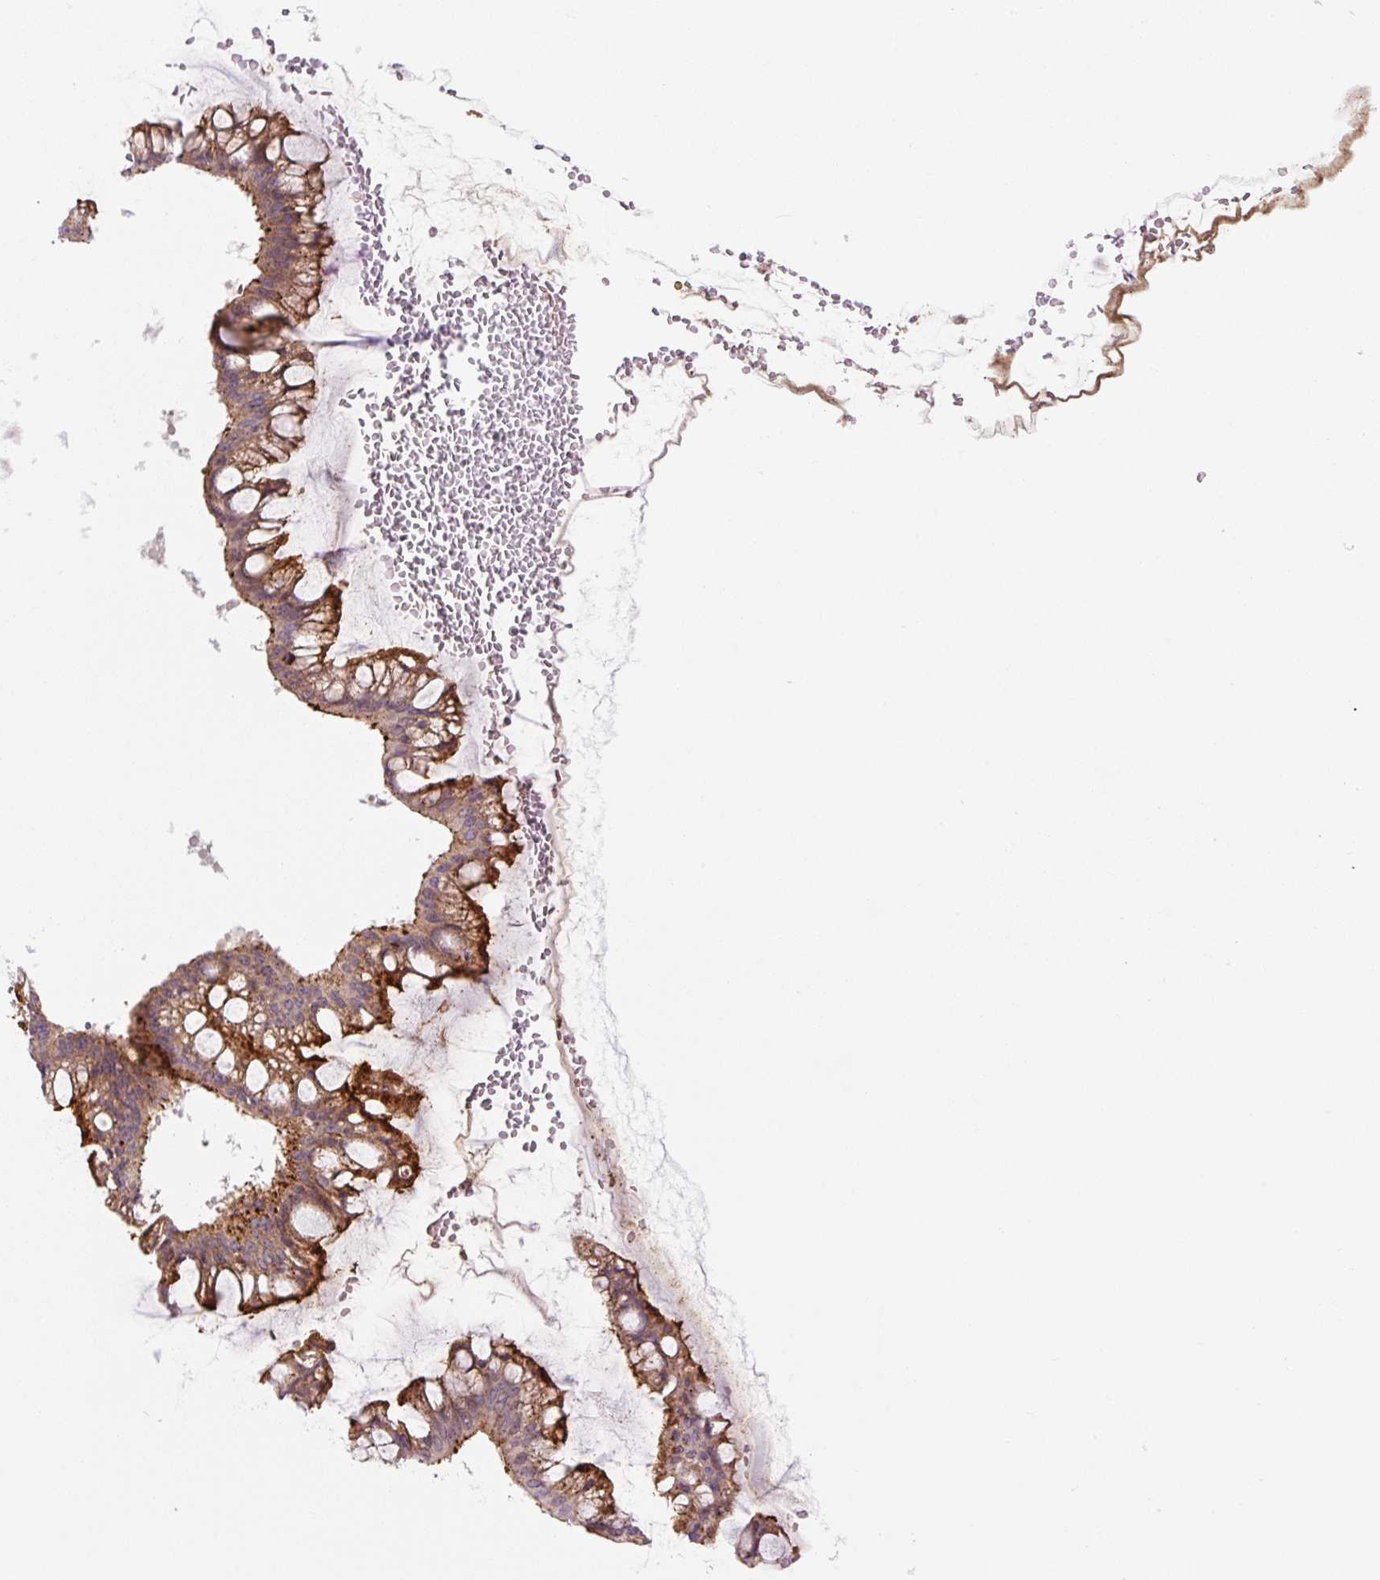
{"staining": {"intensity": "strong", "quantity": "25%-75%", "location": "cytoplasmic/membranous"}, "tissue": "ovarian cancer", "cell_type": "Tumor cells", "image_type": "cancer", "snomed": [{"axis": "morphology", "description": "Cystadenocarcinoma, mucinous, NOS"}, {"axis": "topography", "description": "Ovary"}], "caption": "Tumor cells demonstrate strong cytoplasmic/membranous staining in approximately 25%-75% of cells in ovarian mucinous cystadenocarcinoma.", "gene": "ZSWIM7", "patient": {"sex": "female", "age": 73}}